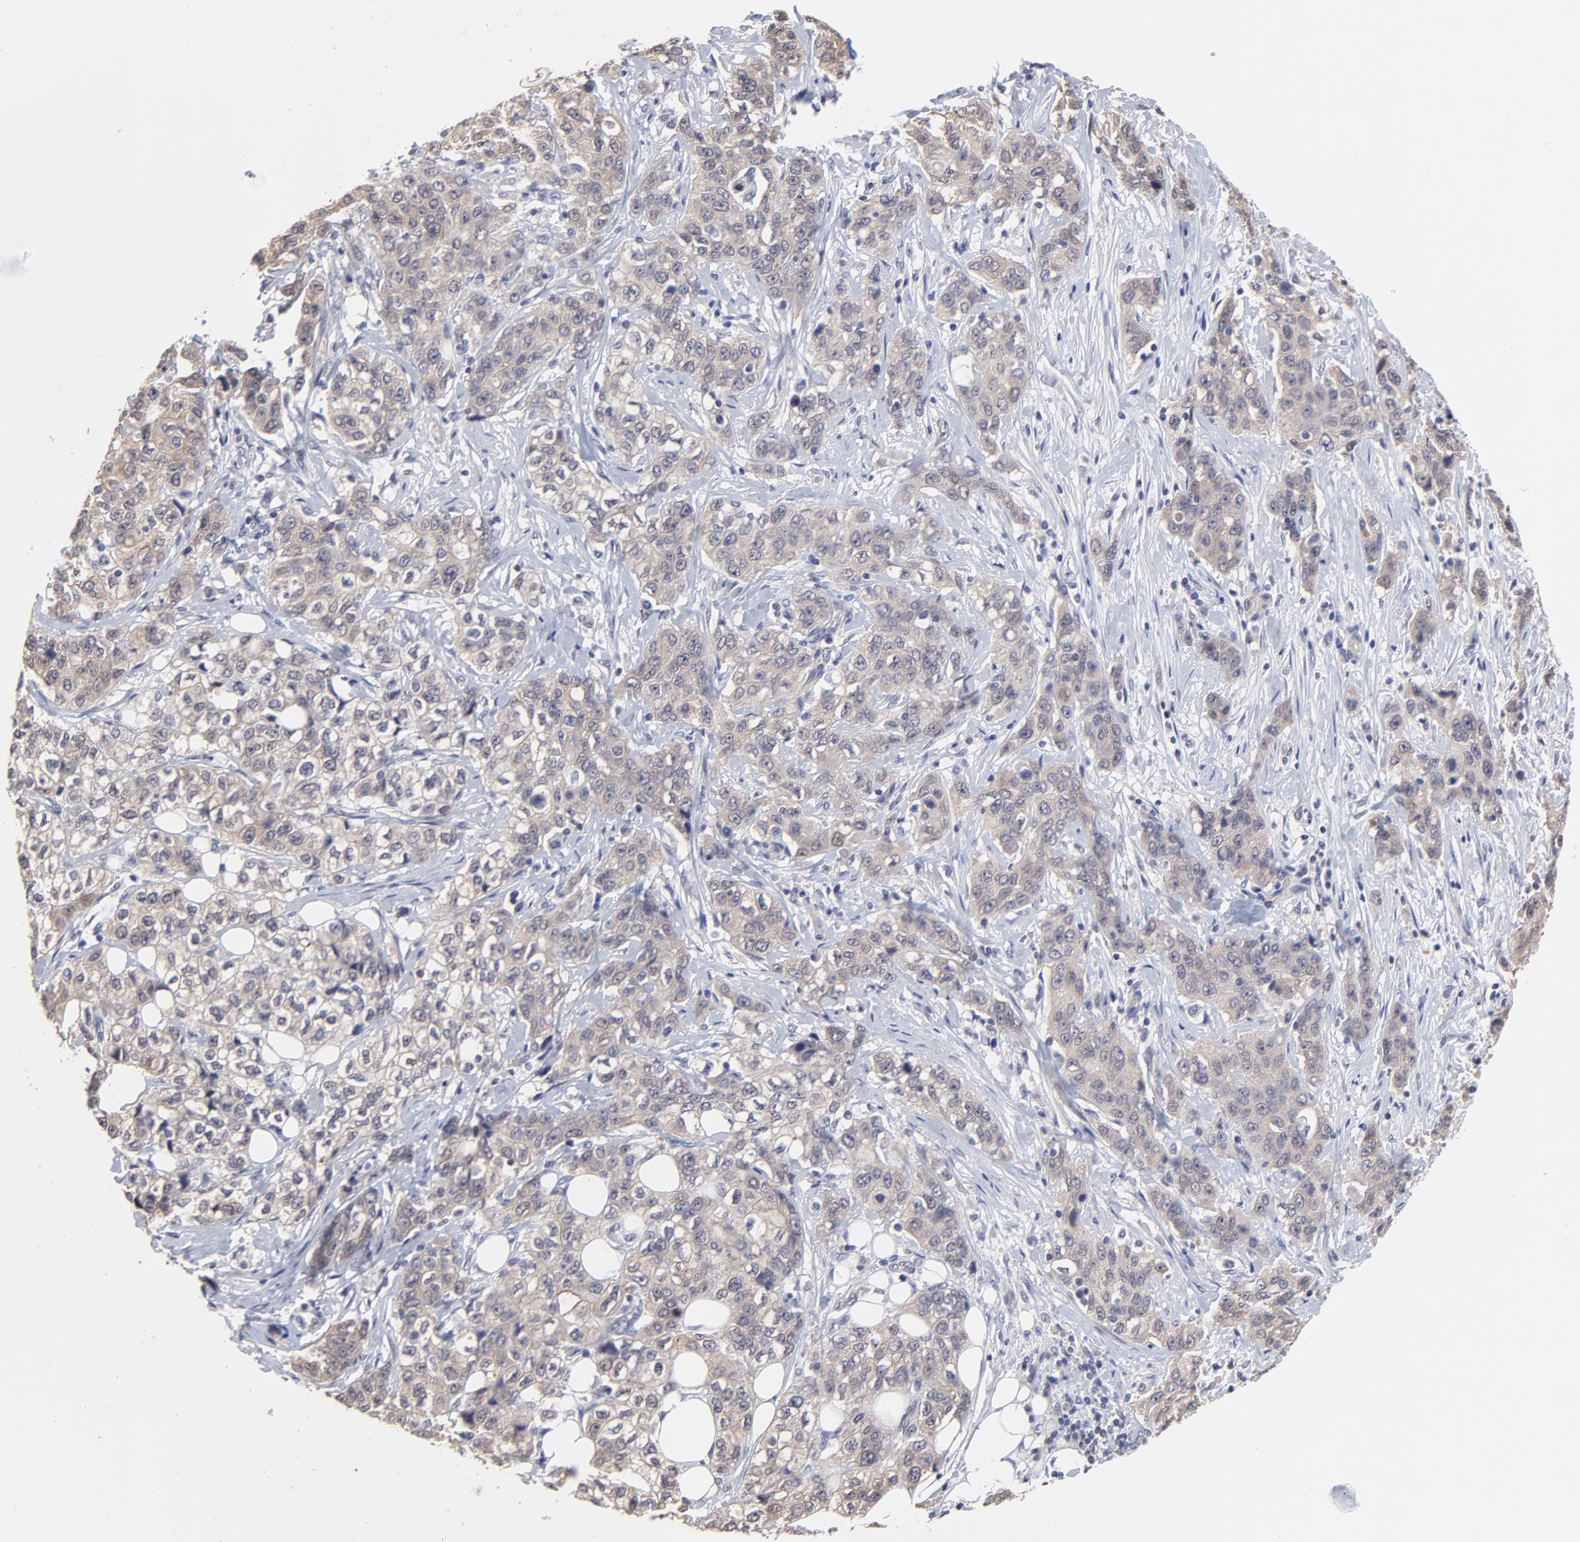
{"staining": {"intensity": "weak", "quantity": ">75%", "location": "cytoplasmic/membranous"}, "tissue": "stomach cancer", "cell_type": "Tumor cells", "image_type": "cancer", "snomed": [{"axis": "morphology", "description": "Adenocarcinoma, NOS"}, {"axis": "topography", "description": "Stomach"}], "caption": "Stomach adenocarcinoma tissue demonstrates weak cytoplasmic/membranous positivity in about >75% of tumor cells", "gene": "FBXO8", "patient": {"sex": "male", "age": 48}}